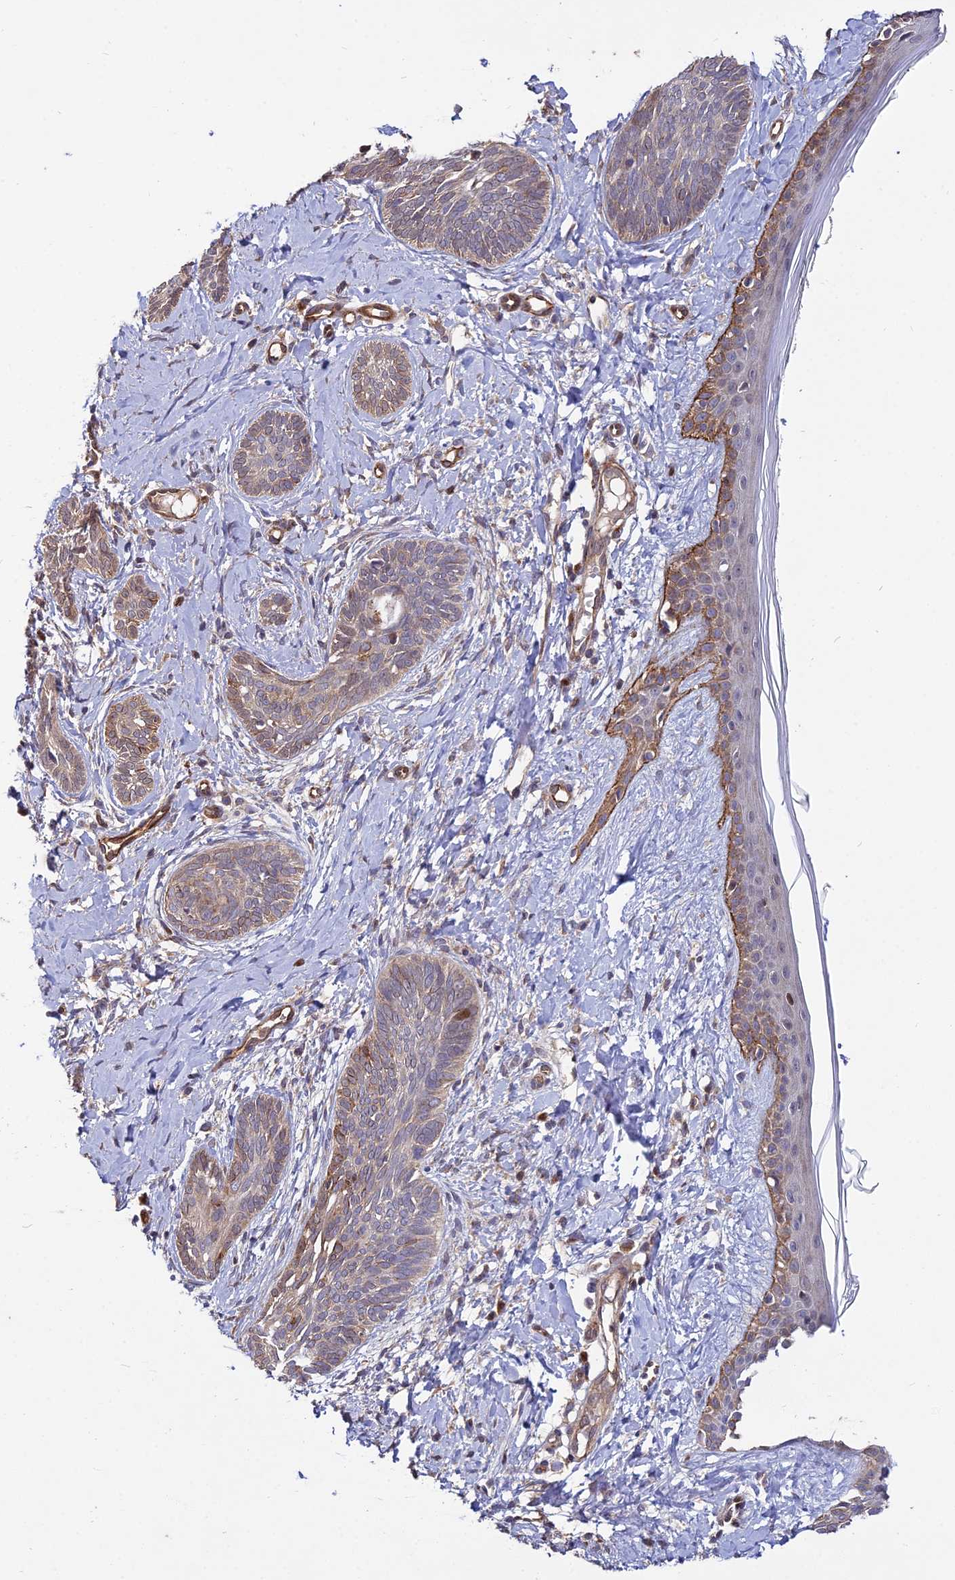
{"staining": {"intensity": "weak", "quantity": "25%-75%", "location": "cytoplasmic/membranous"}, "tissue": "skin cancer", "cell_type": "Tumor cells", "image_type": "cancer", "snomed": [{"axis": "morphology", "description": "Basal cell carcinoma"}, {"axis": "topography", "description": "Skin"}], "caption": "Approximately 25%-75% of tumor cells in human skin cancer (basal cell carcinoma) reveal weak cytoplasmic/membranous protein staining as visualized by brown immunohistochemical staining.", "gene": "GRTP1", "patient": {"sex": "female", "age": 81}}